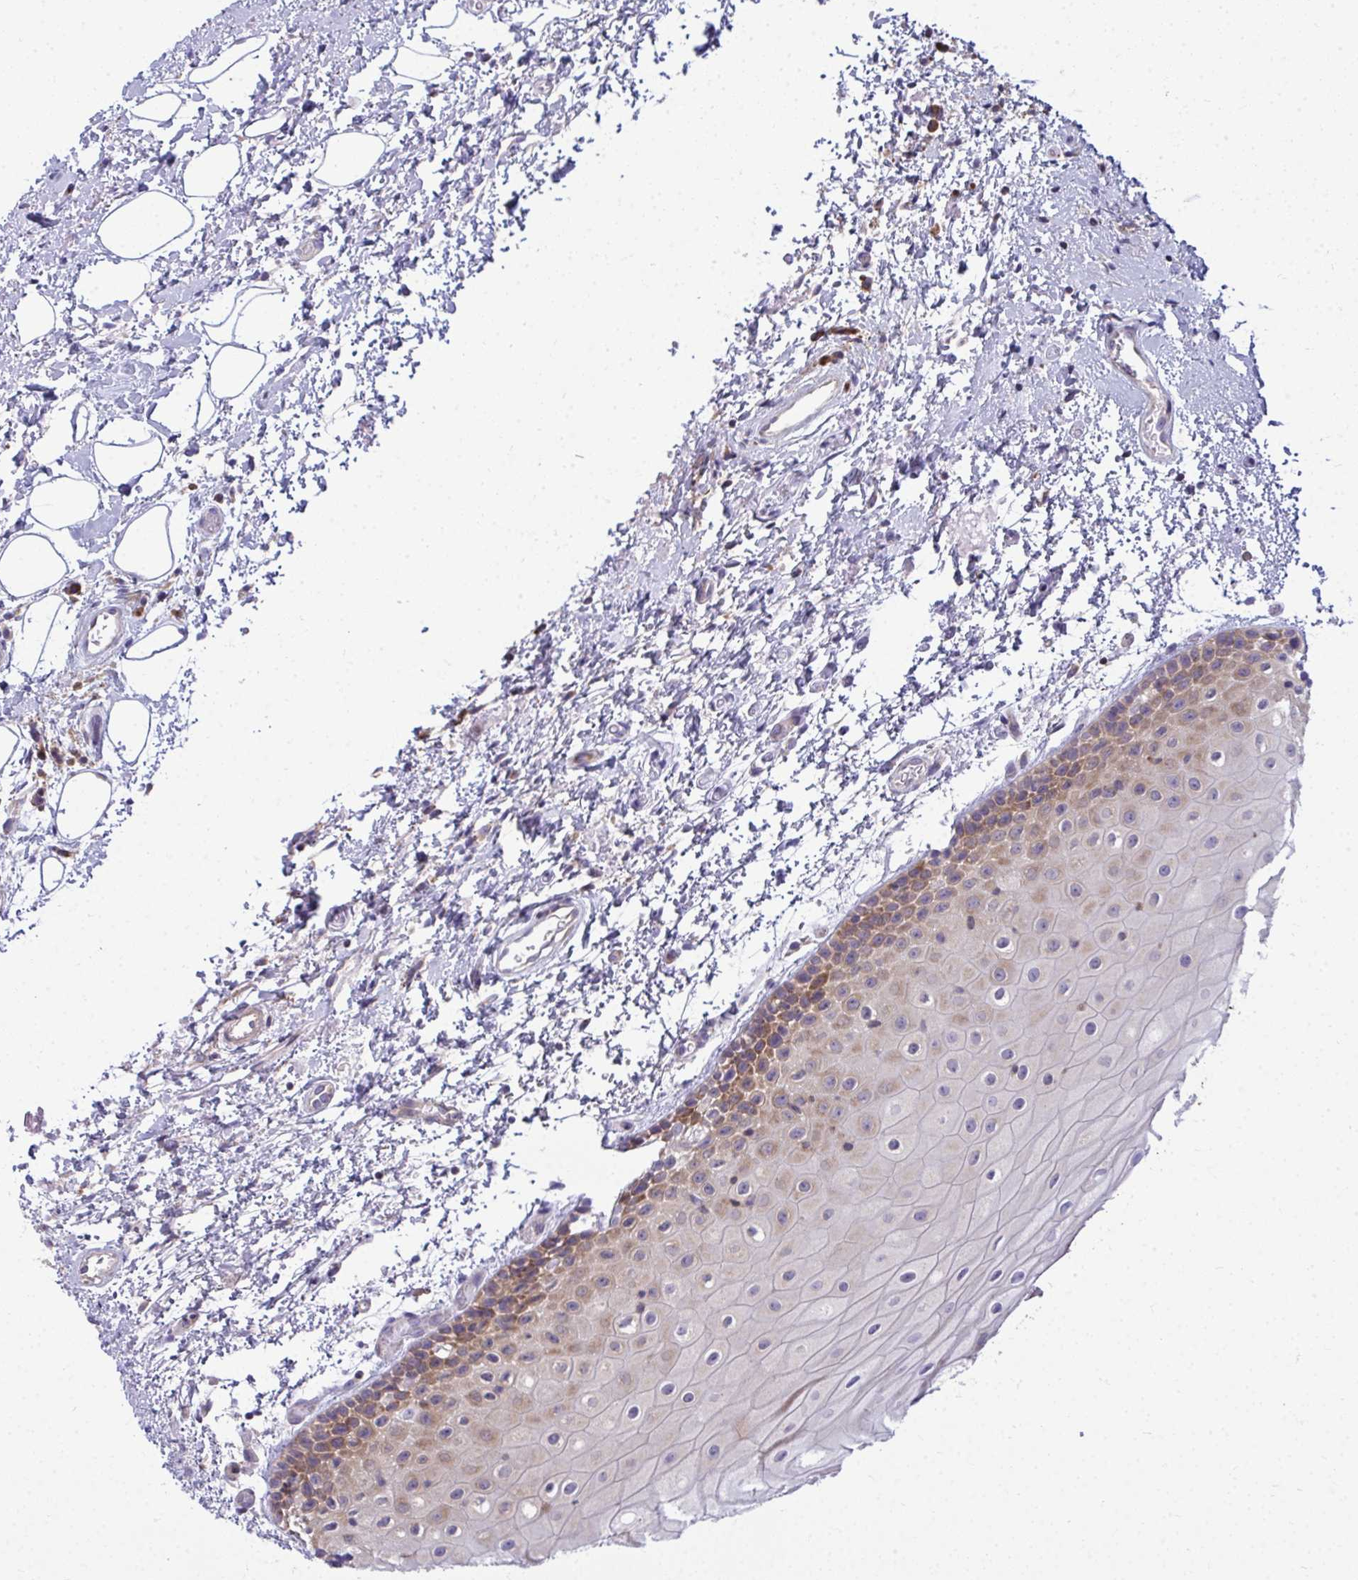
{"staining": {"intensity": "strong", "quantity": "25%-75%", "location": "cytoplasmic/membranous"}, "tissue": "oral mucosa", "cell_type": "Squamous epithelial cells", "image_type": "normal", "snomed": [{"axis": "morphology", "description": "Normal tissue, NOS"}, {"axis": "topography", "description": "Oral tissue"}], "caption": "Unremarkable oral mucosa was stained to show a protein in brown. There is high levels of strong cytoplasmic/membranous expression in about 25%-75% of squamous epithelial cells. (Brightfield microscopy of DAB IHC at high magnification).", "gene": "GFPT2", "patient": {"sex": "female", "age": 82}}